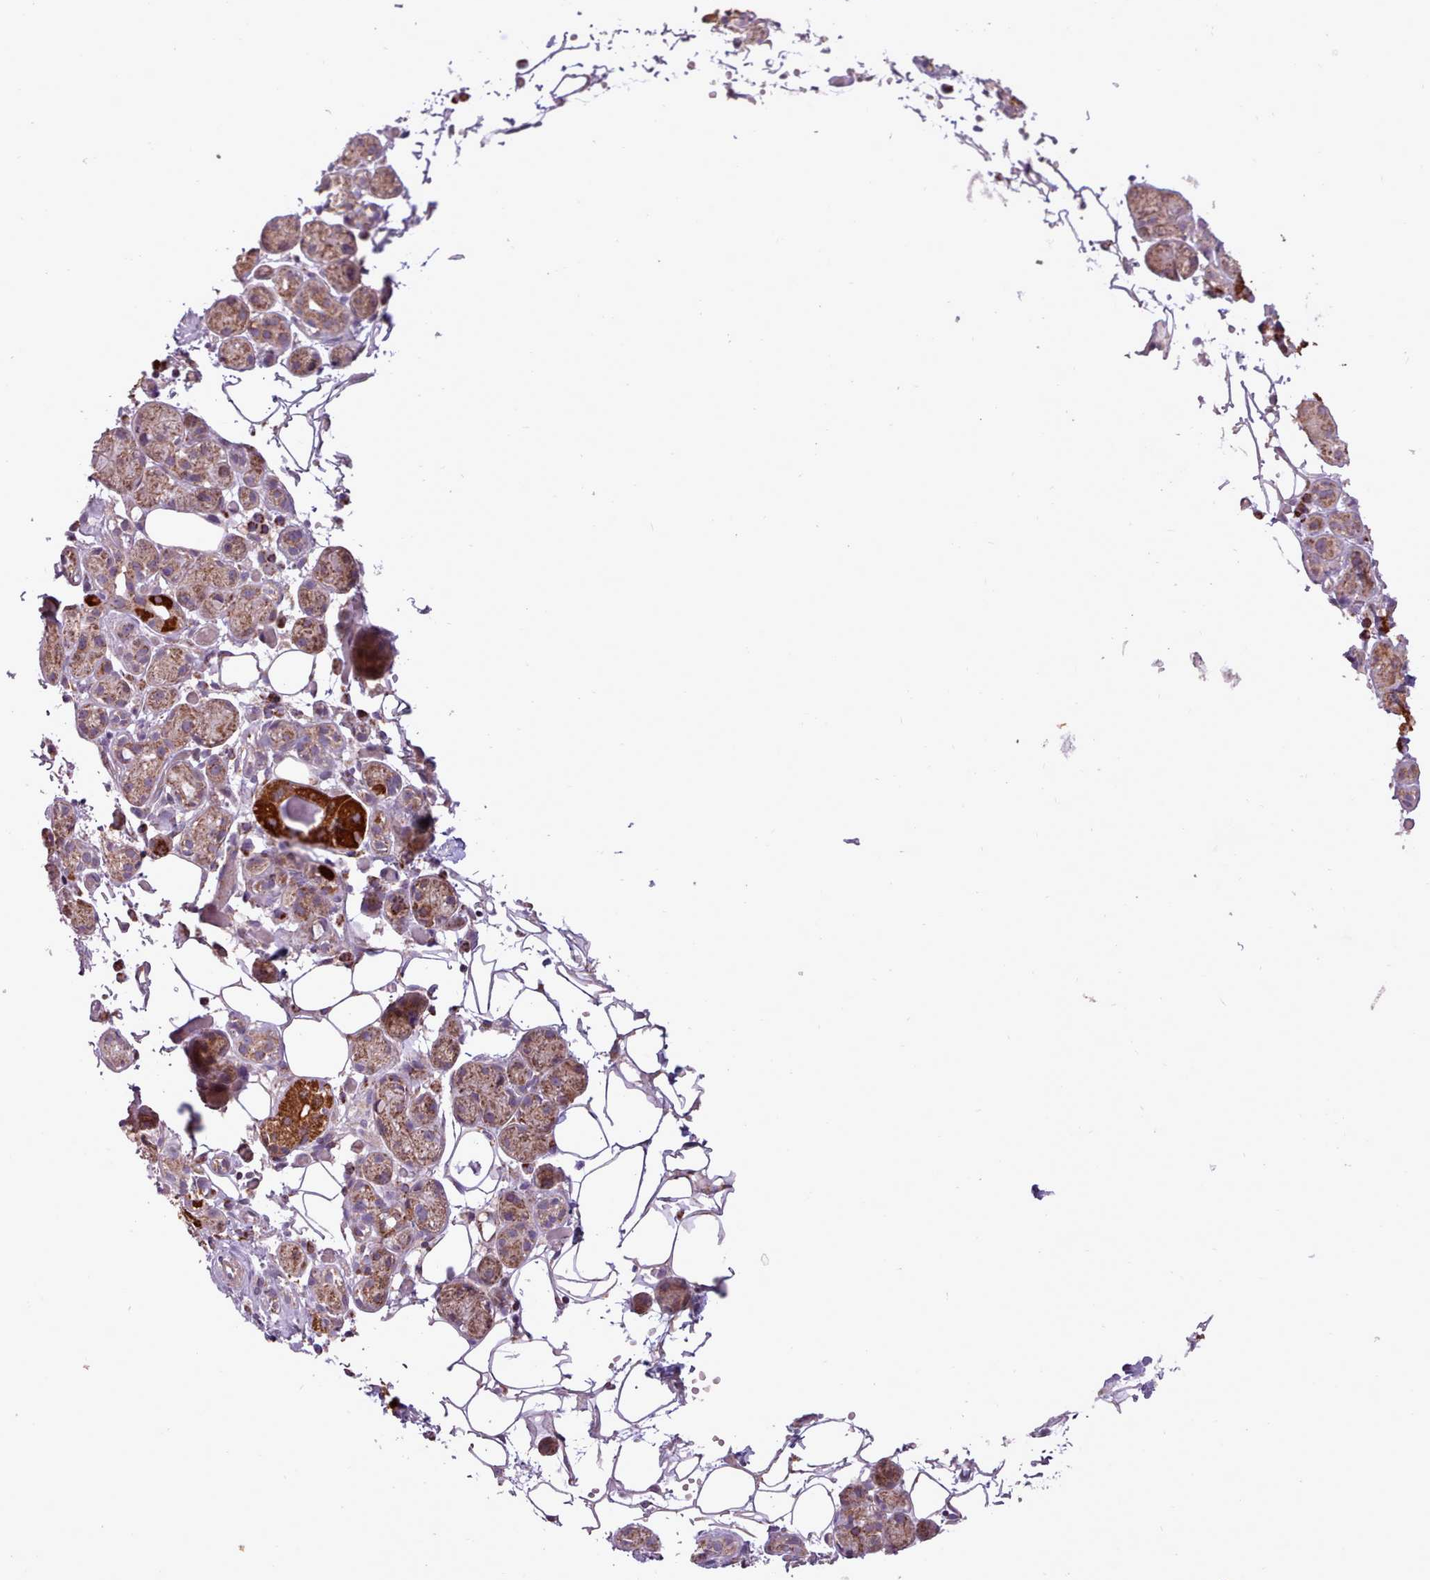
{"staining": {"intensity": "strong", "quantity": "25%-75%", "location": "cytoplasmic/membranous"}, "tissue": "salivary gland", "cell_type": "Glandular cells", "image_type": "normal", "snomed": [{"axis": "morphology", "description": "Normal tissue, NOS"}, {"axis": "topography", "description": "Salivary gland"}], "caption": "Protein expression analysis of benign salivary gland displays strong cytoplasmic/membranous positivity in approximately 25%-75% of glandular cells. The protein of interest is stained brown, and the nuclei are stained in blue (DAB IHC with brightfield microscopy, high magnification).", "gene": "LIN7C", "patient": {"sex": "male", "age": 82}}